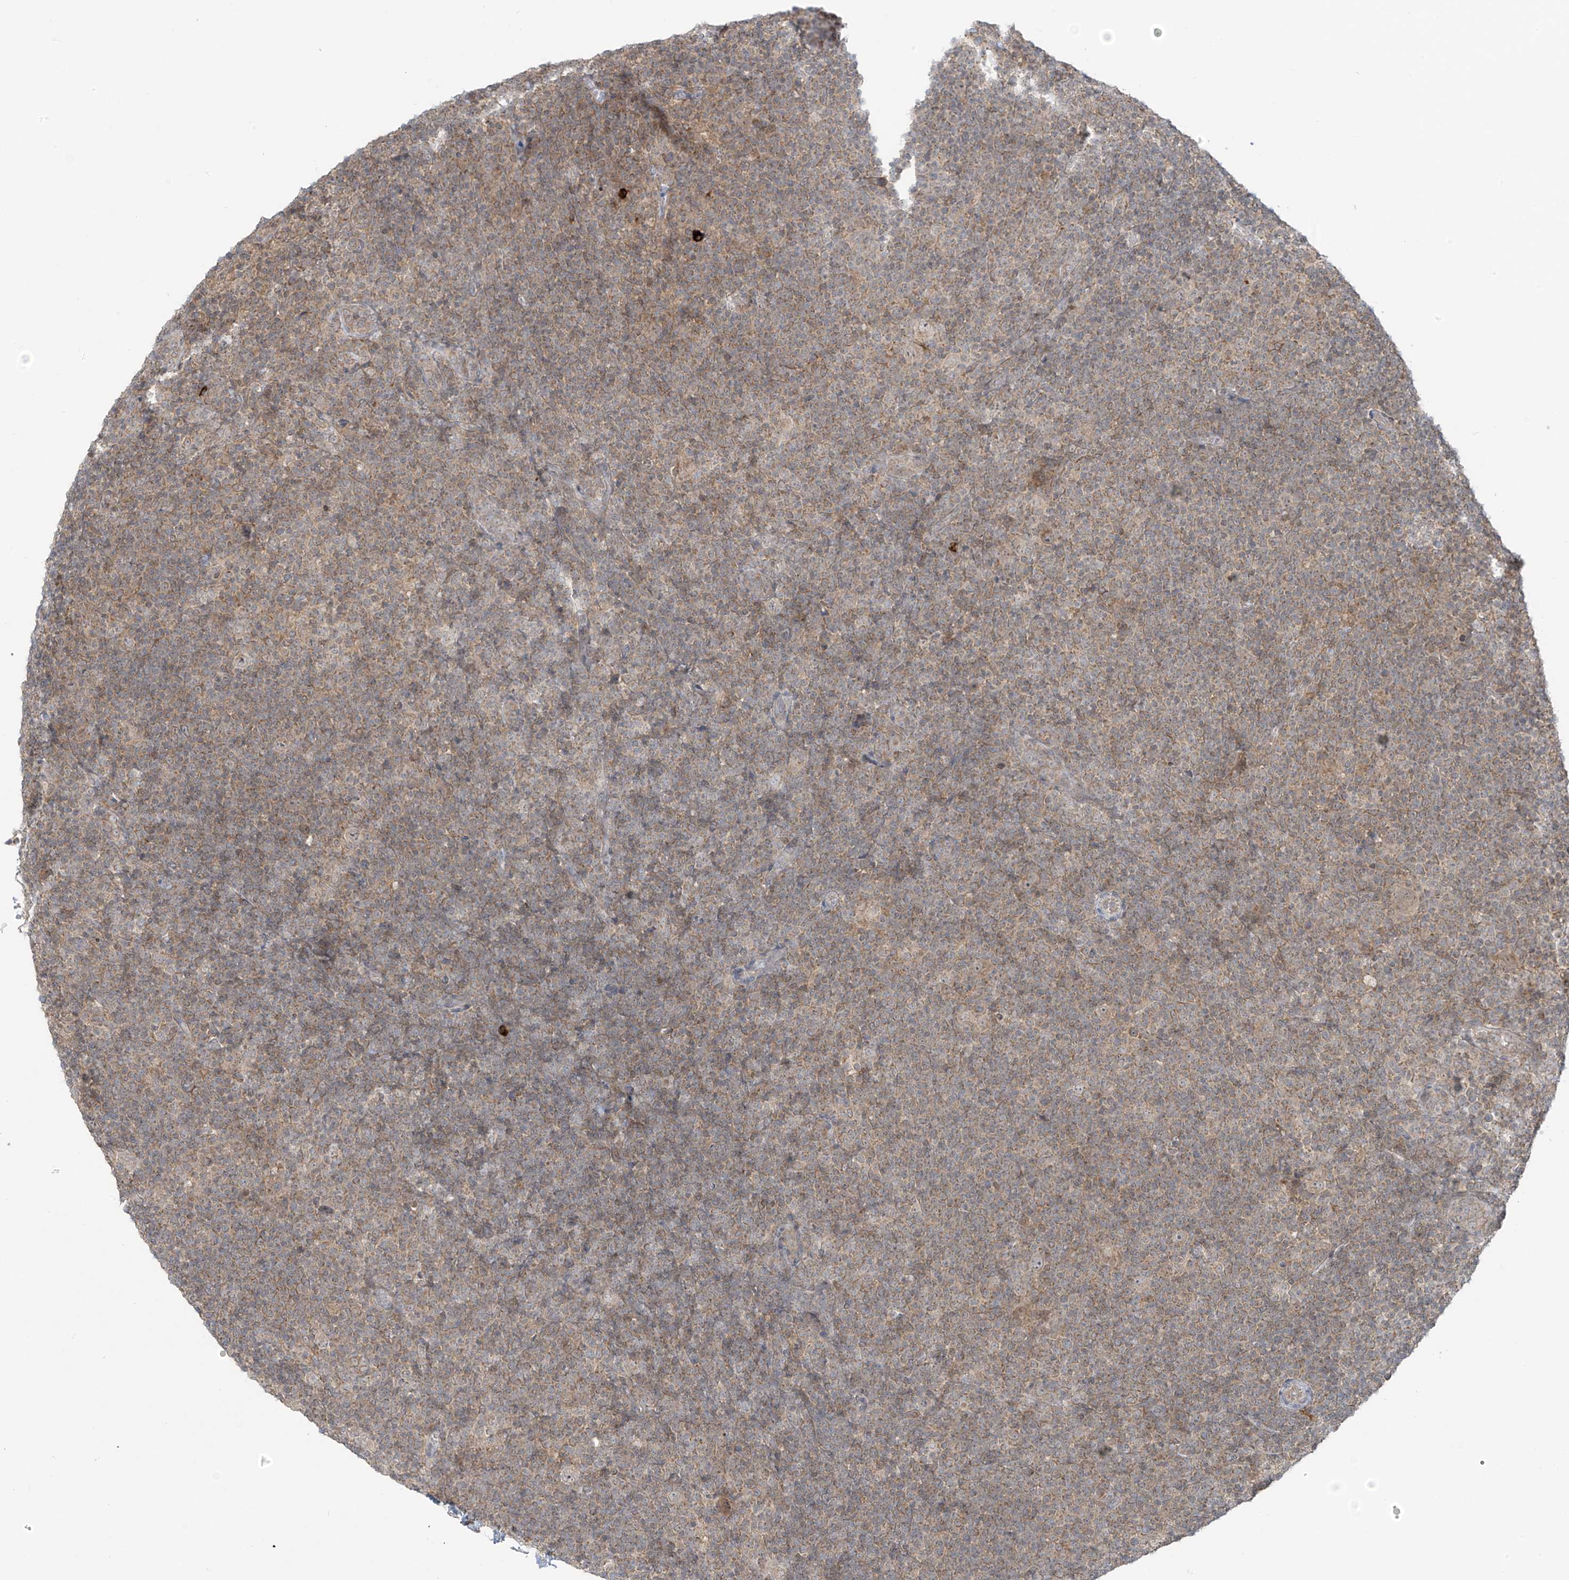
{"staining": {"intensity": "negative", "quantity": "none", "location": "none"}, "tissue": "lymphoma", "cell_type": "Tumor cells", "image_type": "cancer", "snomed": [{"axis": "morphology", "description": "Hodgkin's disease, NOS"}, {"axis": "topography", "description": "Lymph node"}], "caption": "Hodgkin's disease was stained to show a protein in brown. There is no significant positivity in tumor cells.", "gene": "HDDC2", "patient": {"sex": "female", "age": 57}}